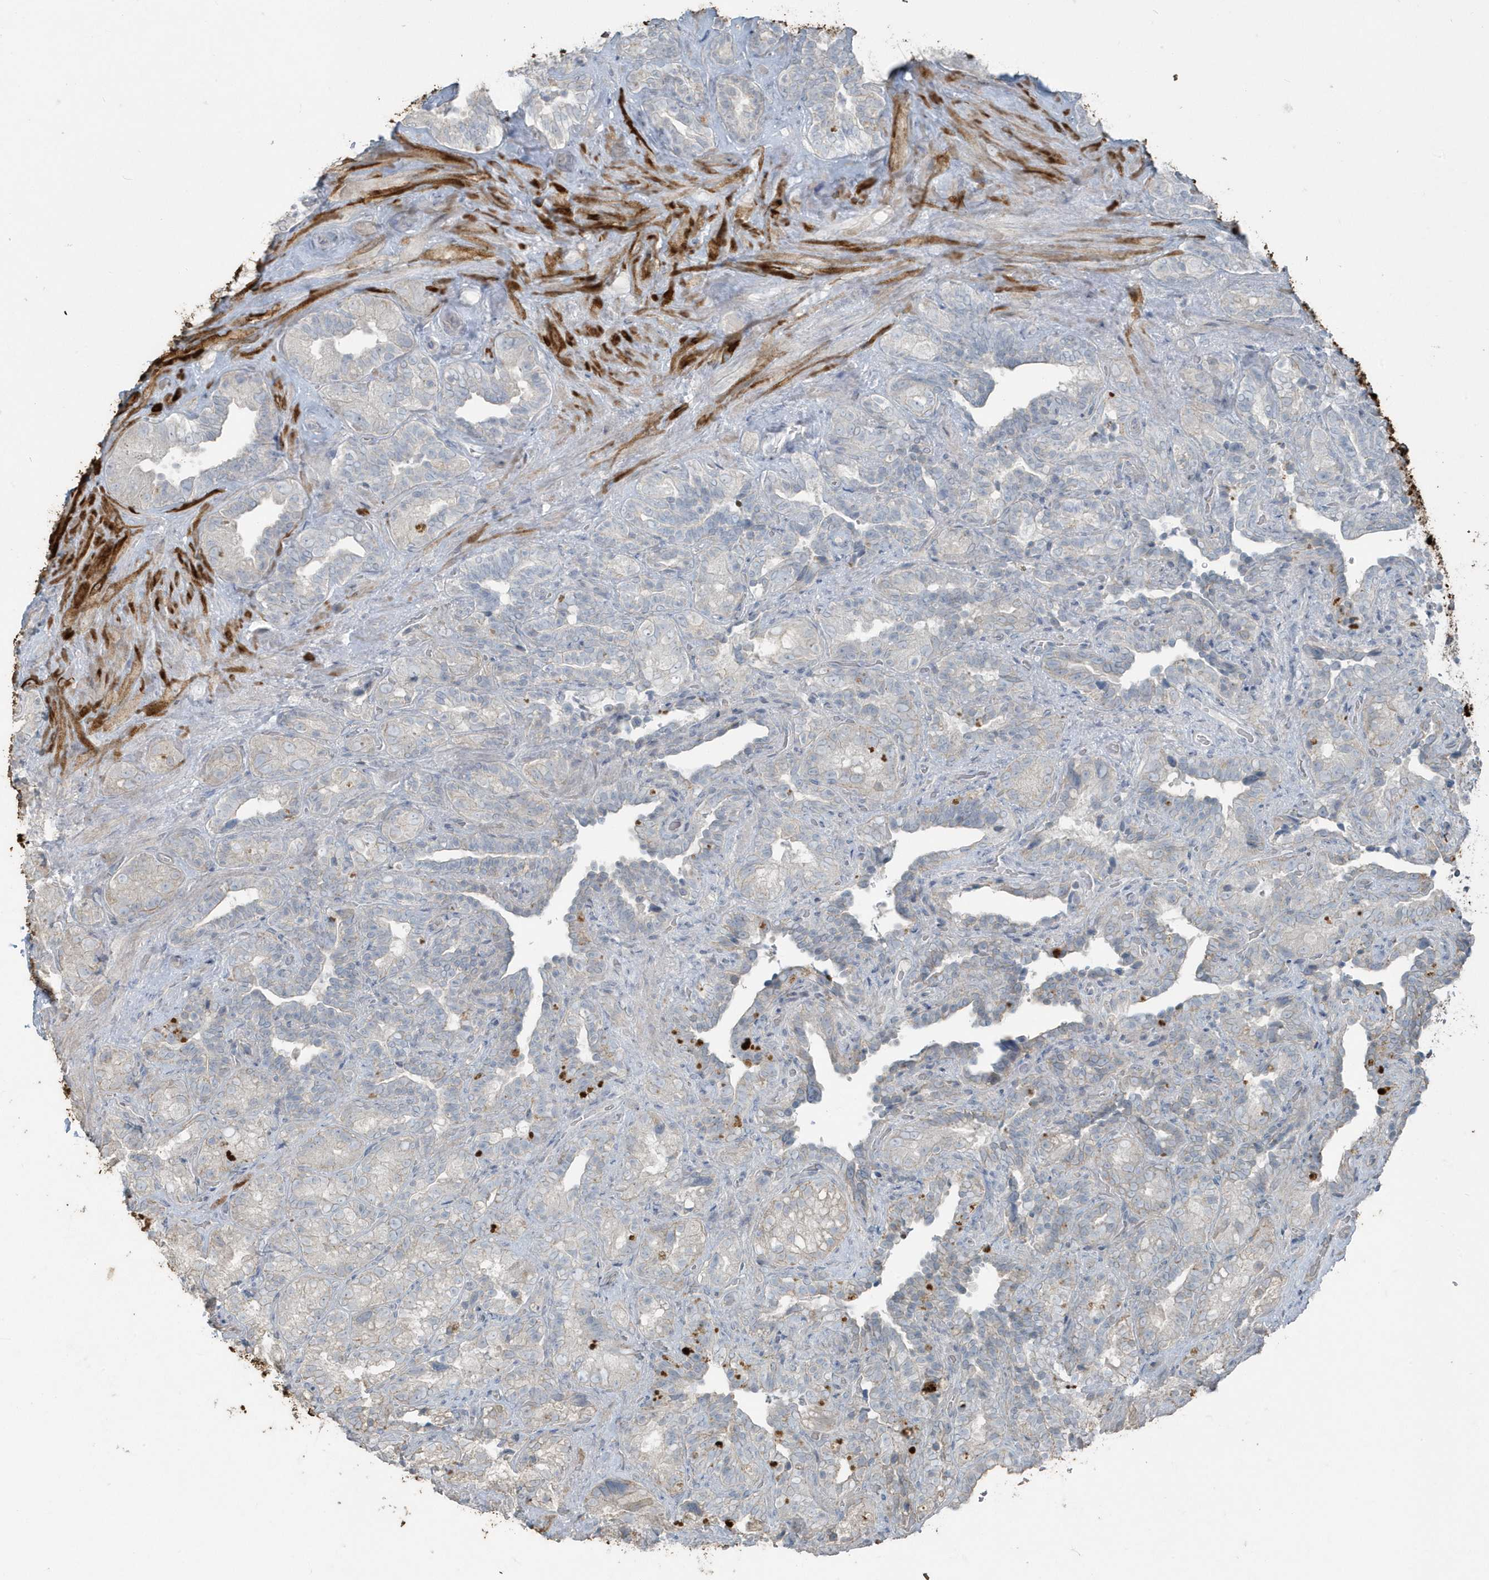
{"staining": {"intensity": "negative", "quantity": "none", "location": "none"}, "tissue": "seminal vesicle", "cell_type": "Glandular cells", "image_type": "normal", "snomed": [{"axis": "morphology", "description": "Normal tissue, NOS"}, {"axis": "topography", "description": "Seminal veicle"}, {"axis": "topography", "description": "Peripheral nerve tissue"}], "caption": "This is an IHC image of normal human seminal vesicle. There is no staining in glandular cells.", "gene": "ACTC1", "patient": {"sex": "male", "age": 67}}